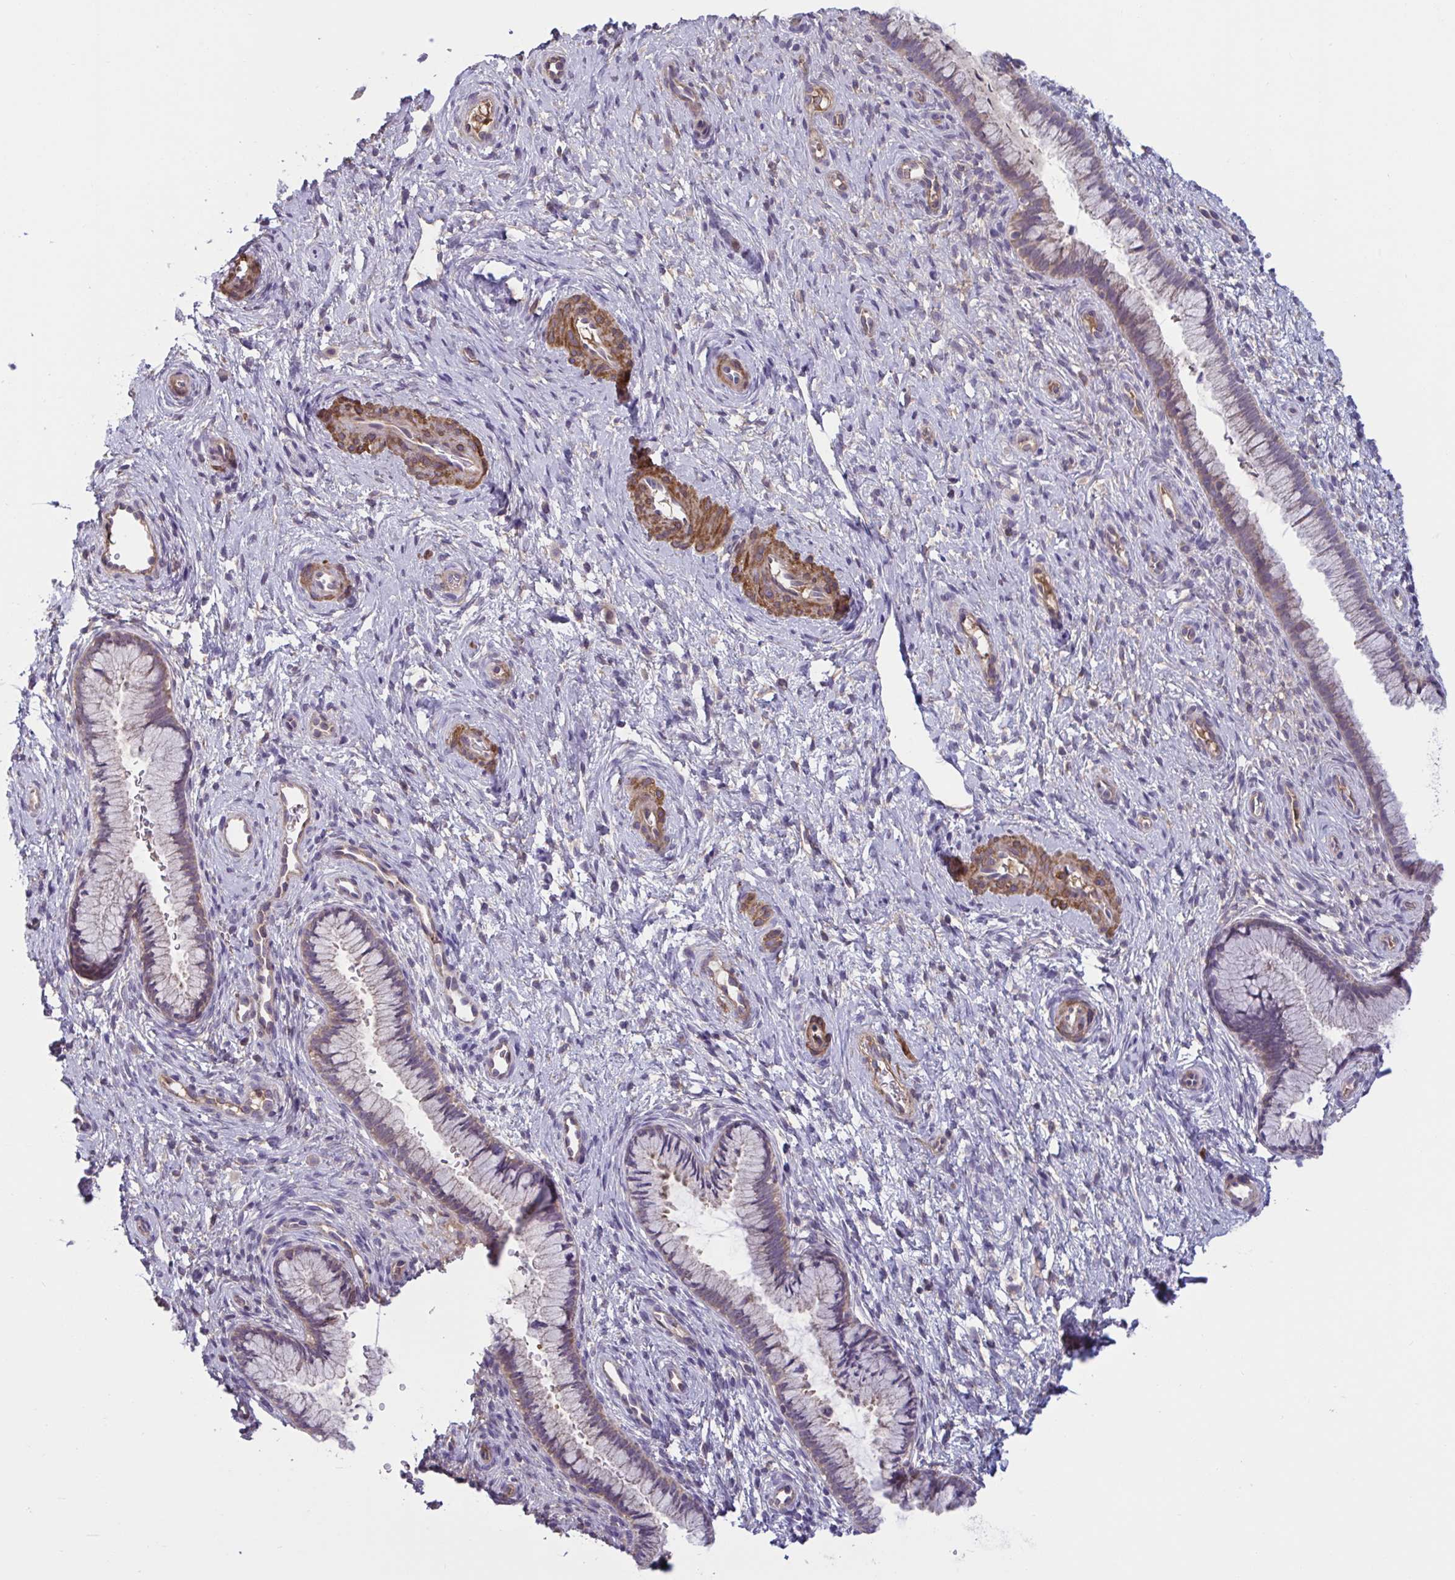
{"staining": {"intensity": "weak", "quantity": "<25%", "location": "cytoplasmic/membranous"}, "tissue": "cervix", "cell_type": "Glandular cells", "image_type": "normal", "snomed": [{"axis": "morphology", "description": "Normal tissue, NOS"}, {"axis": "topography", "description": "Cervix"}], "caption": "Image shows no significant protein expression in glandular cells of benign cervix.", "gene": "WNT9B", "patient": {"sex": "female", "age": 34}}